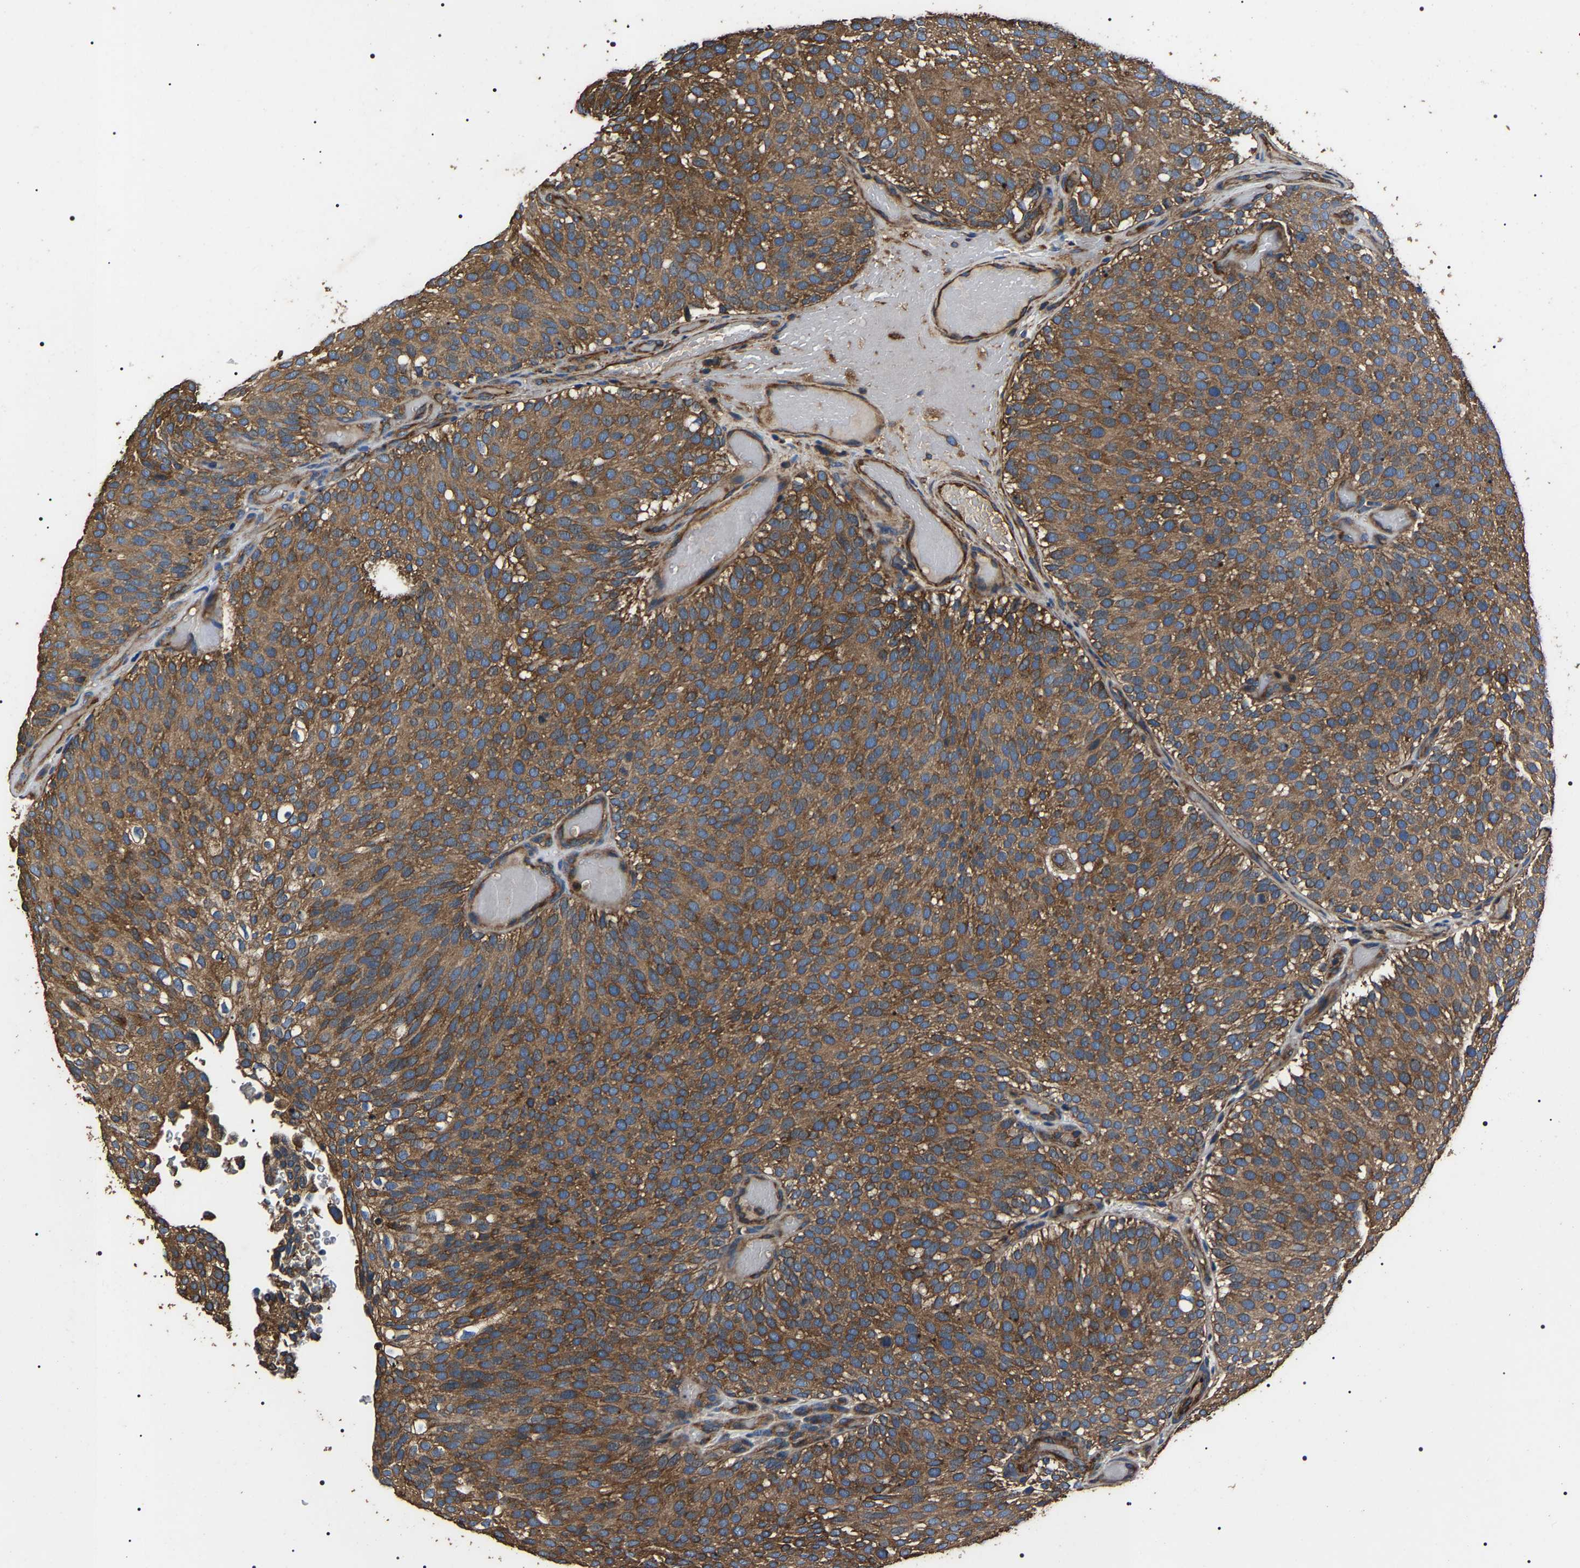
{"staining": {"intensity": "moderate", "quantity": ">75%", "location": "cytoplasmic/membranous"}, "tissue": "urothelial cancer", "cell_type": "Tumor cells", "image_type": "cancer", "snomed": [{"axis": "morphology", "description": "Urothelial carcinoma, Low grade"}, {"axis": "topography", "description": "Urinary bladder"}], "caption": "IHC histopathology image of neoplastic tissue: human urothelial cancer stained using IHC reveals medium levels of moderate protein expression localized specifically in the cytoplasmic/membranous of tumor cells, appearing as a cytoplasmic/membranous brown color.", "gene": "HSCB", "patient": {"sex": "male", "age": 78}}